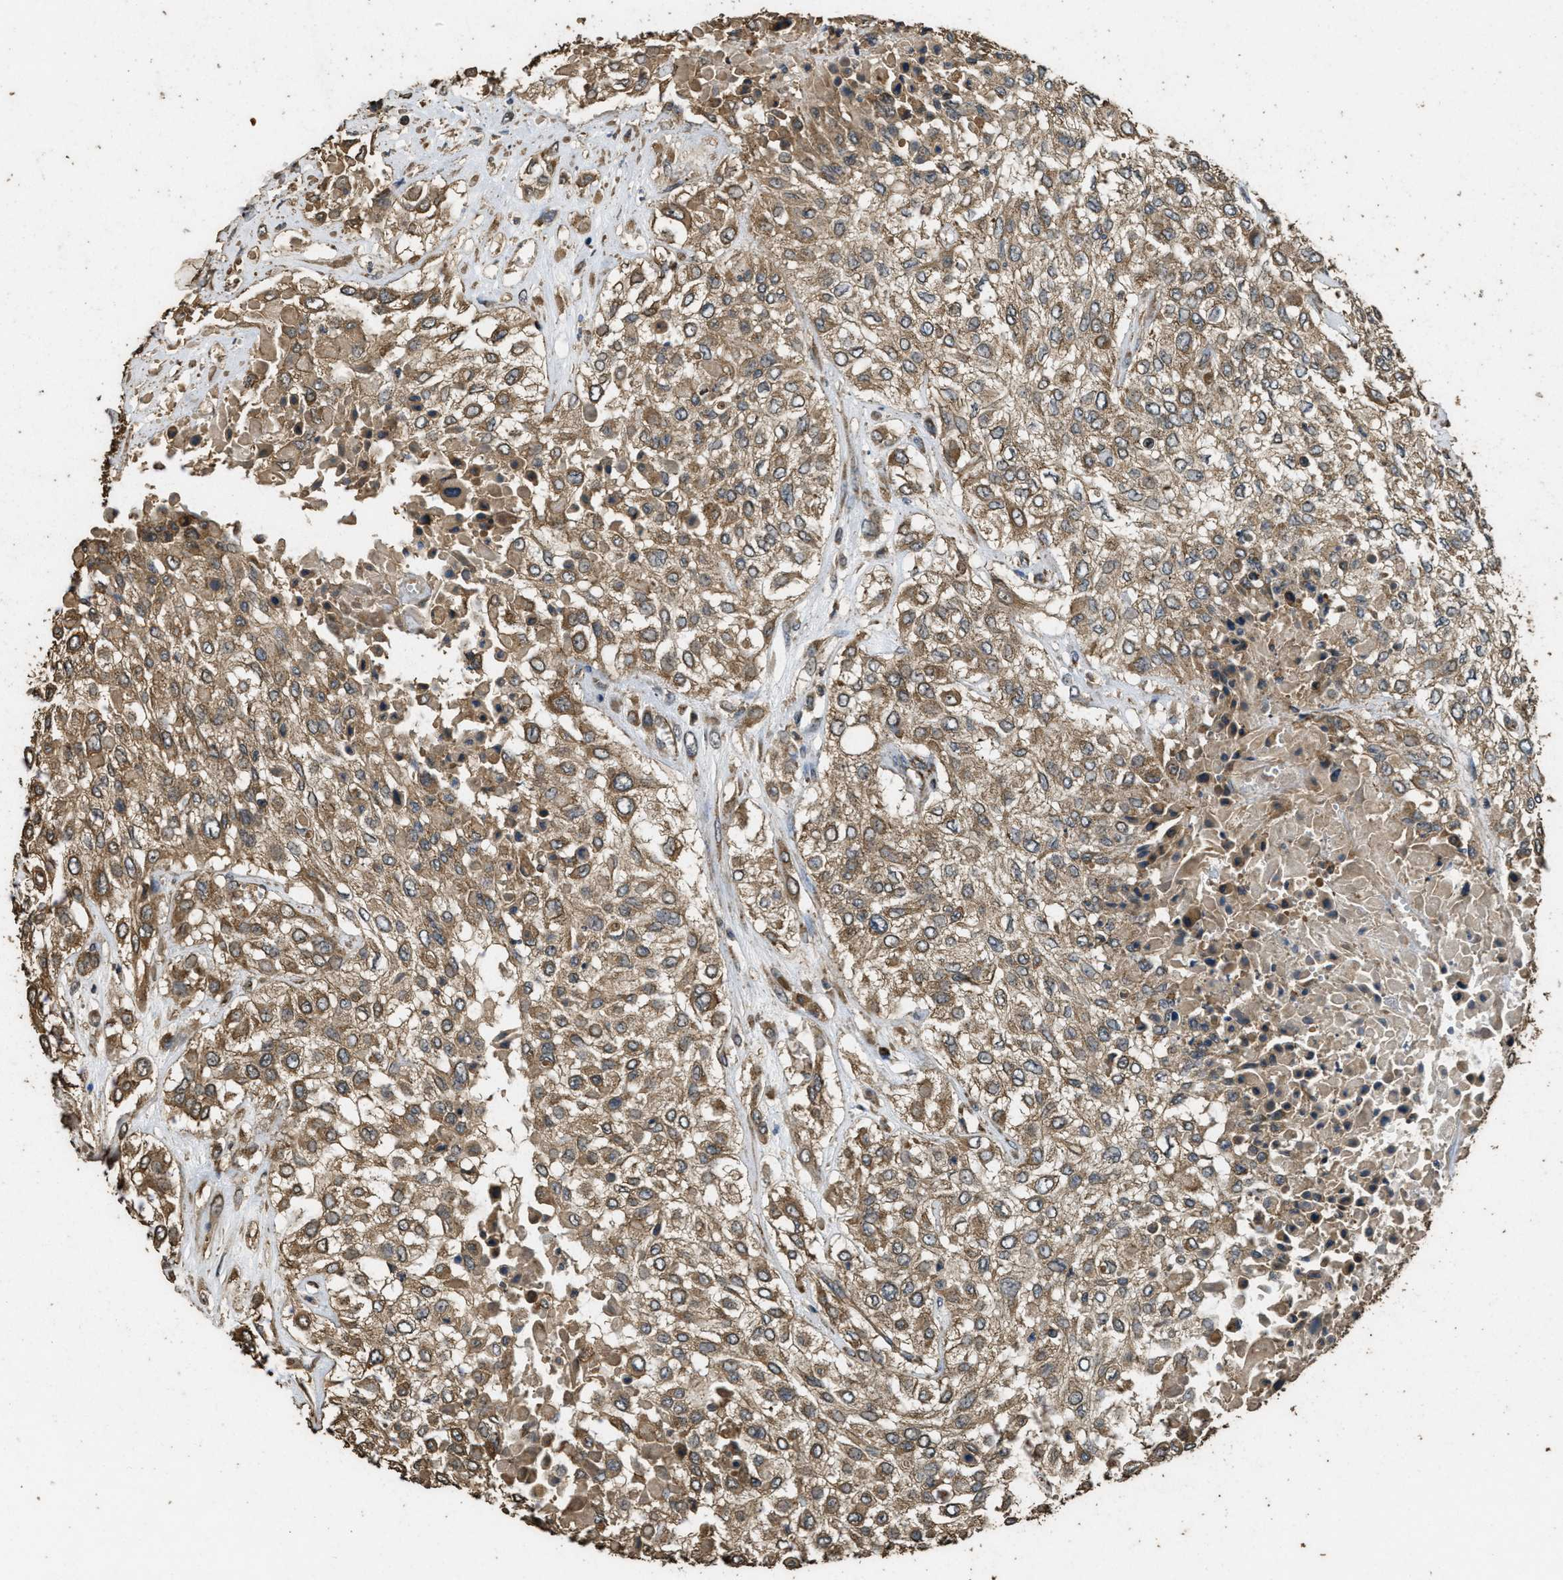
{"staining": {"intensity": "moderate", "quantity": ">75%", "location": "cytoplasmic/membranous"}, "tissue": "urothelial cancer", "cell_type": "Tumor cells", "image_type": "cancer", "snomed": [{"axis": "morphology", "description": "Urothelial carcinoma, High grade"}, {"axis": "topography", "description": "Urinary bladder"}], "caption": "Urothelial carcinoma (high-grade) stained with a protein marker demonstrates moderate staining in tumor cells.", "gene": "CYRIA", "patient": {"sex": "male", "age": 57}}